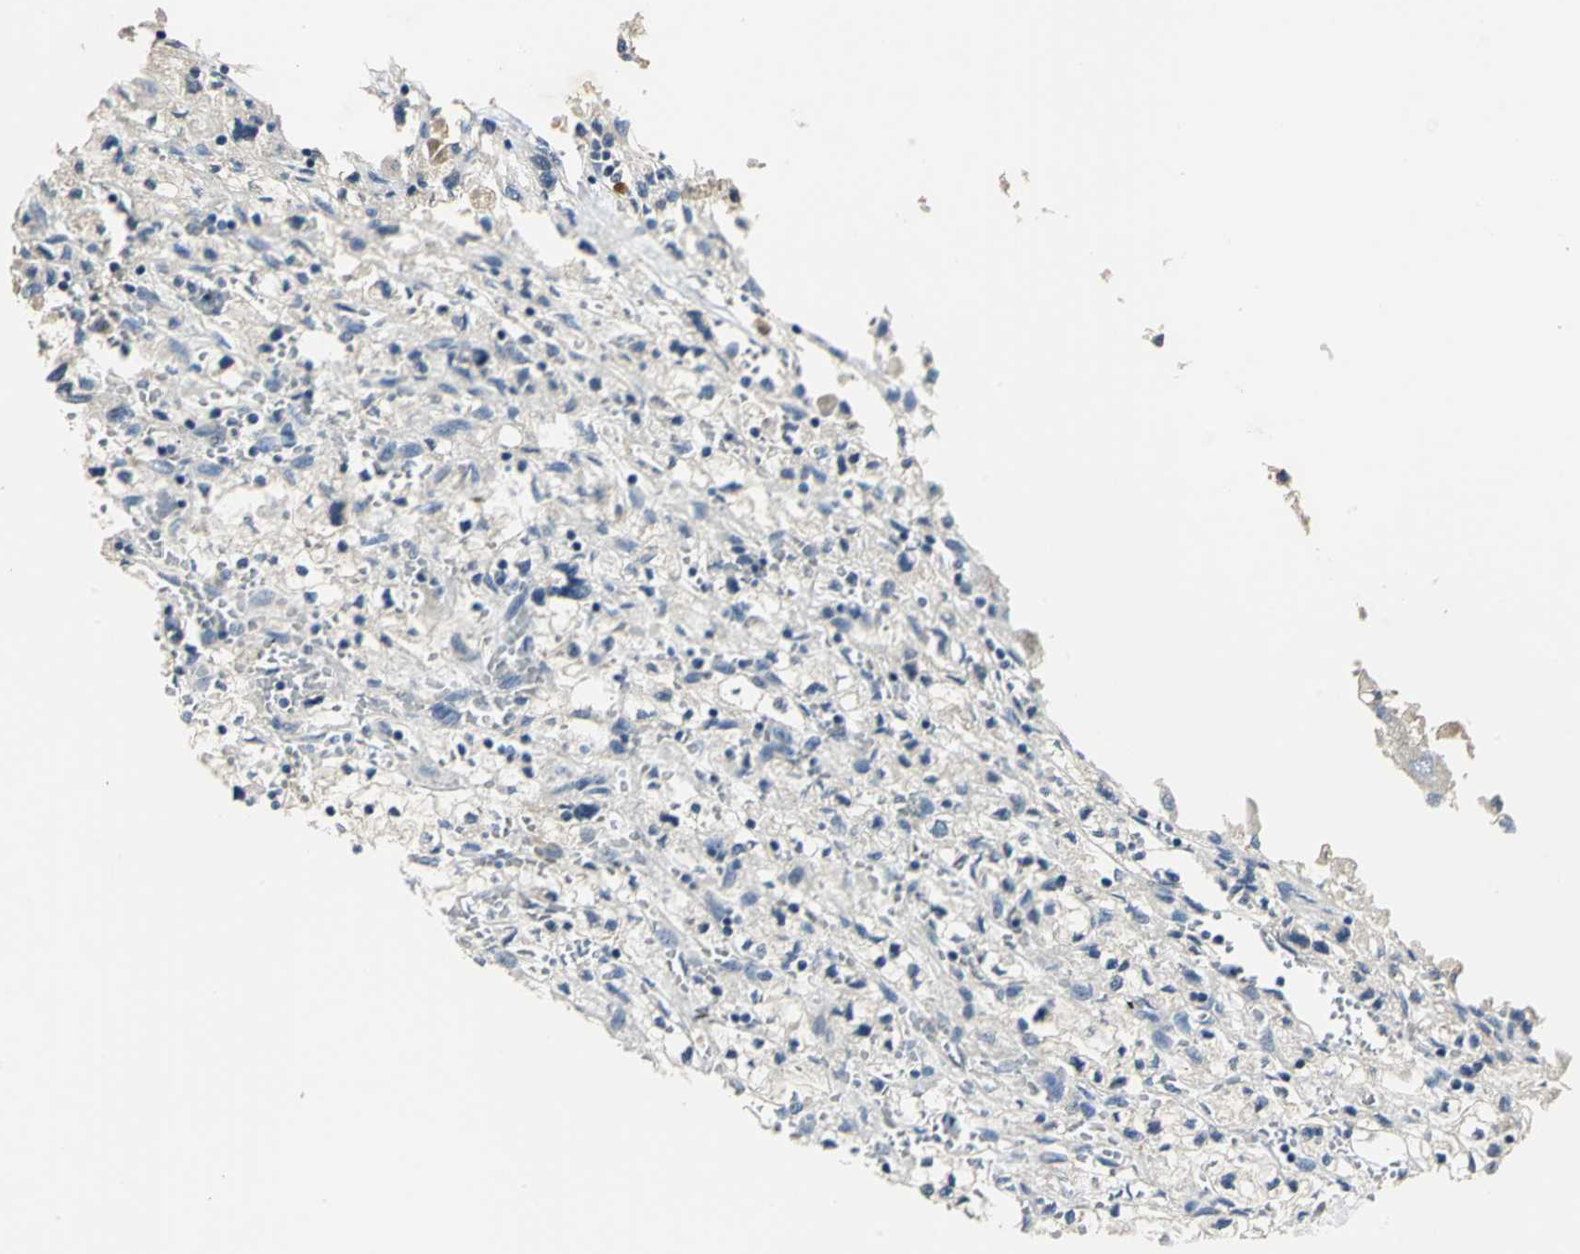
{"staining": {"intensity": "negative", "quantity": "none", "location": "none"}, "tissue": "renal cancer", "cell_type": "Tumor cells", "image_type": "cancer", "snomed": [{"axis": "morphology", "description": "Adenocarcinoma, NOS"}, {"axis": "topography", "description": "Kidney"}], "caption": "A histopathology image of human renal adenocarcinoma is negative for staining in tumor cells.", "gene": "PROC", "patient": {"sex": "female", "age": 83}}